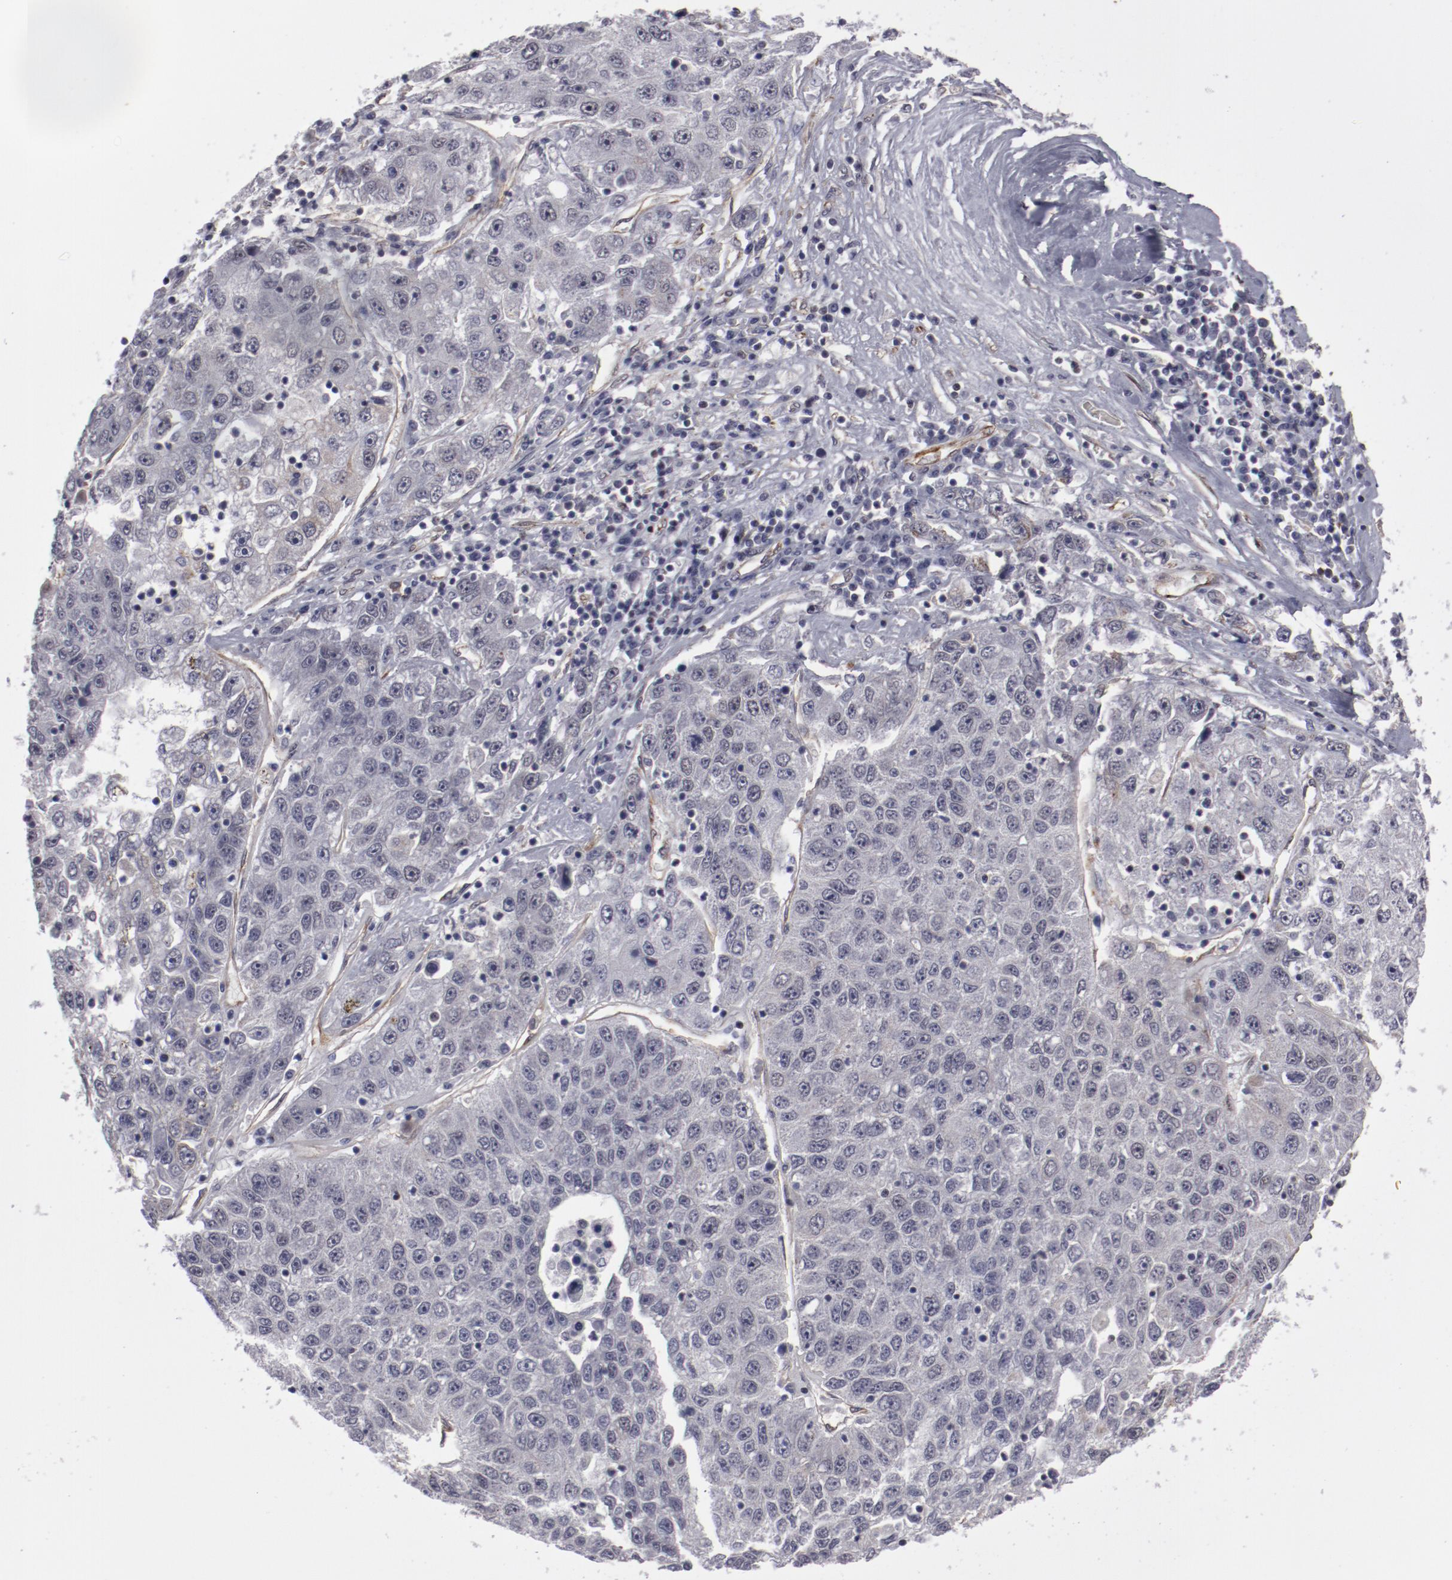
{"staining": {"intensity": "negative", "quantity": "none", "location": "none"}, "tissue": "liver cancer", "cell_type": "Tumor cells", "image_type": "cancer", "snomed": [{"axis": "morphology", "description": "Carcinoma, Hepatocellular, NOS"}, {"axis": "topography", "description": "Liver"}], "caption": "Immunohistochemical staining of liver cancer shows no significant staining in tumor cells.", "gene": "LEF1", "patient": {"sex": "male", "age": 49}}